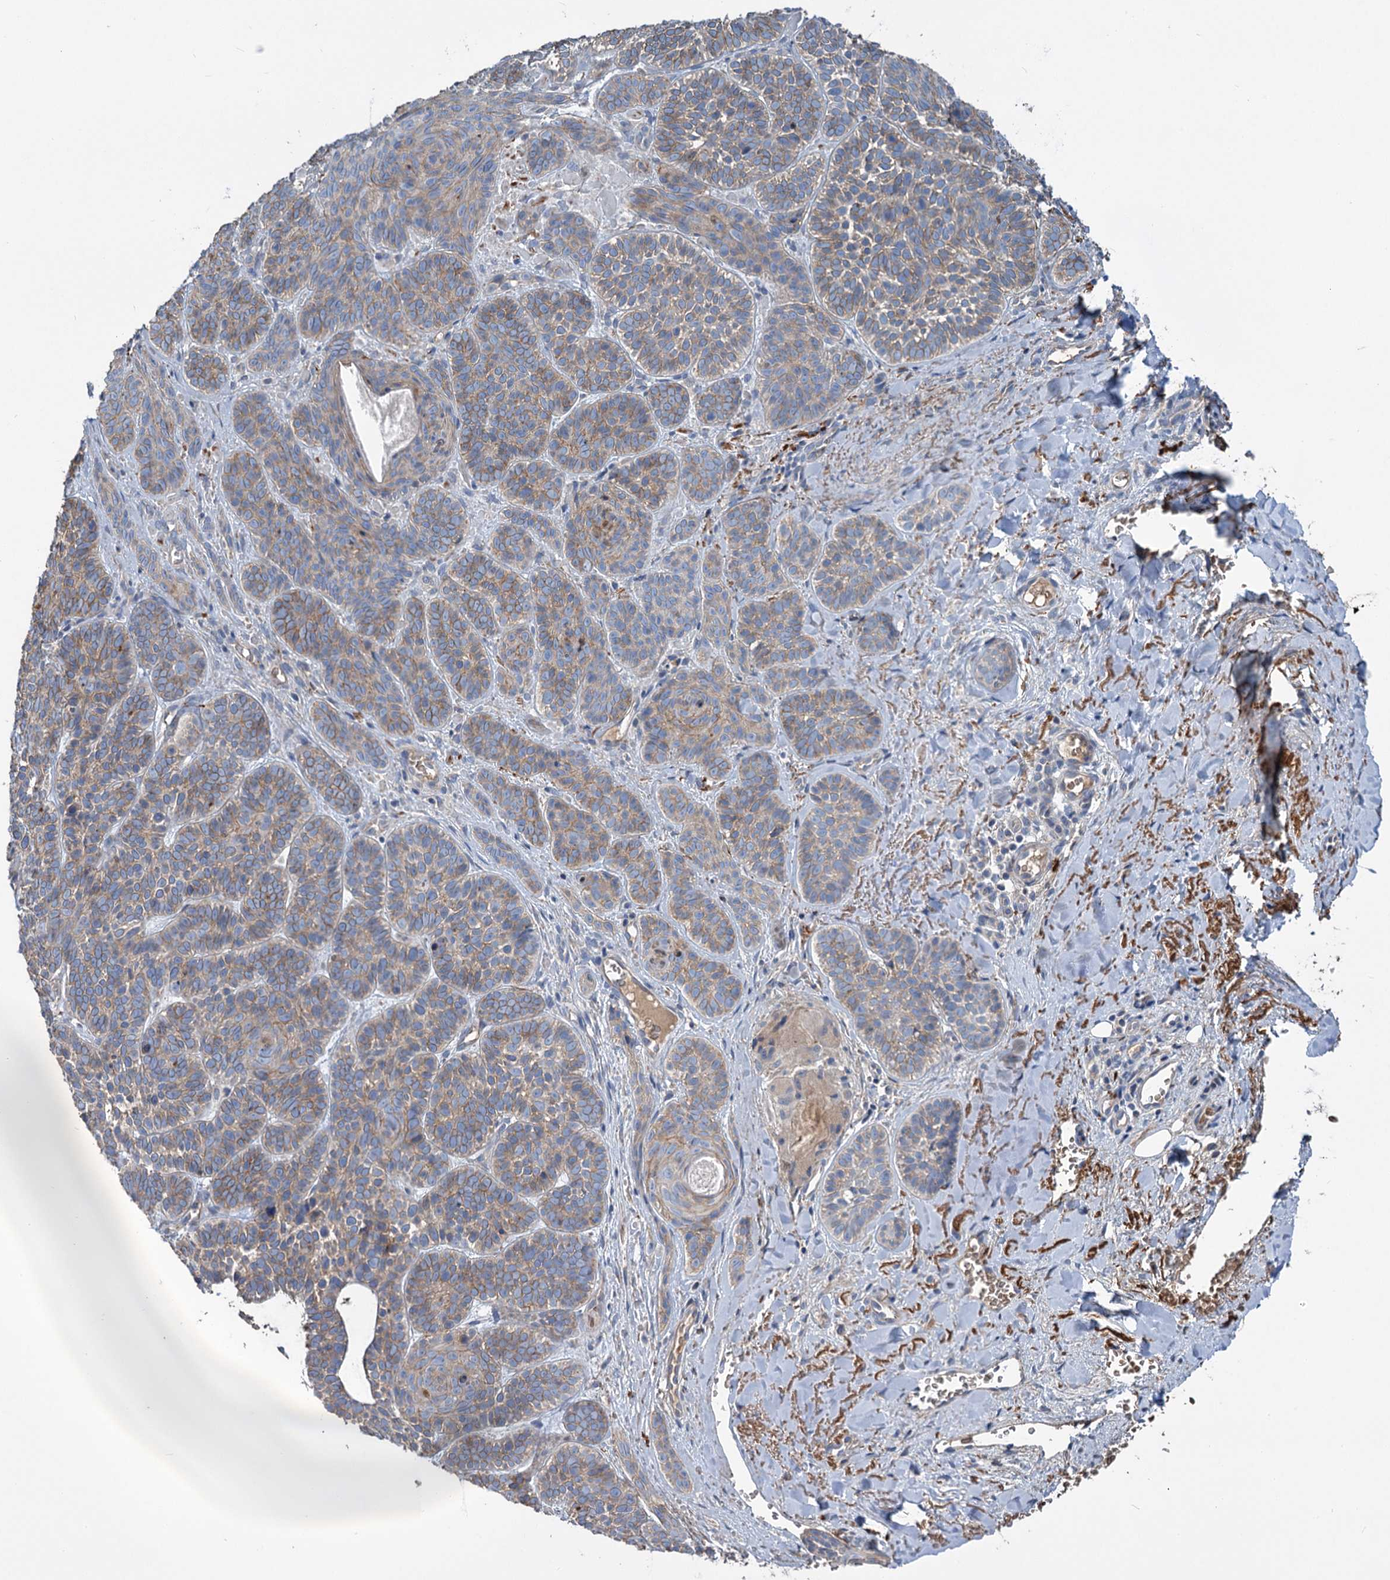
{"staining": {"intensity": "weak", "quantity": ">75%", "location": "cytoplasmic/membranous"}, "tissue": "skin cancer", "cell_type": "Tumor cells", "image_type": "cancer", "snomed": [{"axis": "morphology", "description": "Basal cell carcinoma"}, {"axis": "topography", "description": "Skin"}], "caption": "The immunohistochemical stain highlights weak cytoplasmic/membranous expression in tumor cells of skin cancer tissue.", "gene": "URAD", "patient": {"sex": "male", "age": 85}}